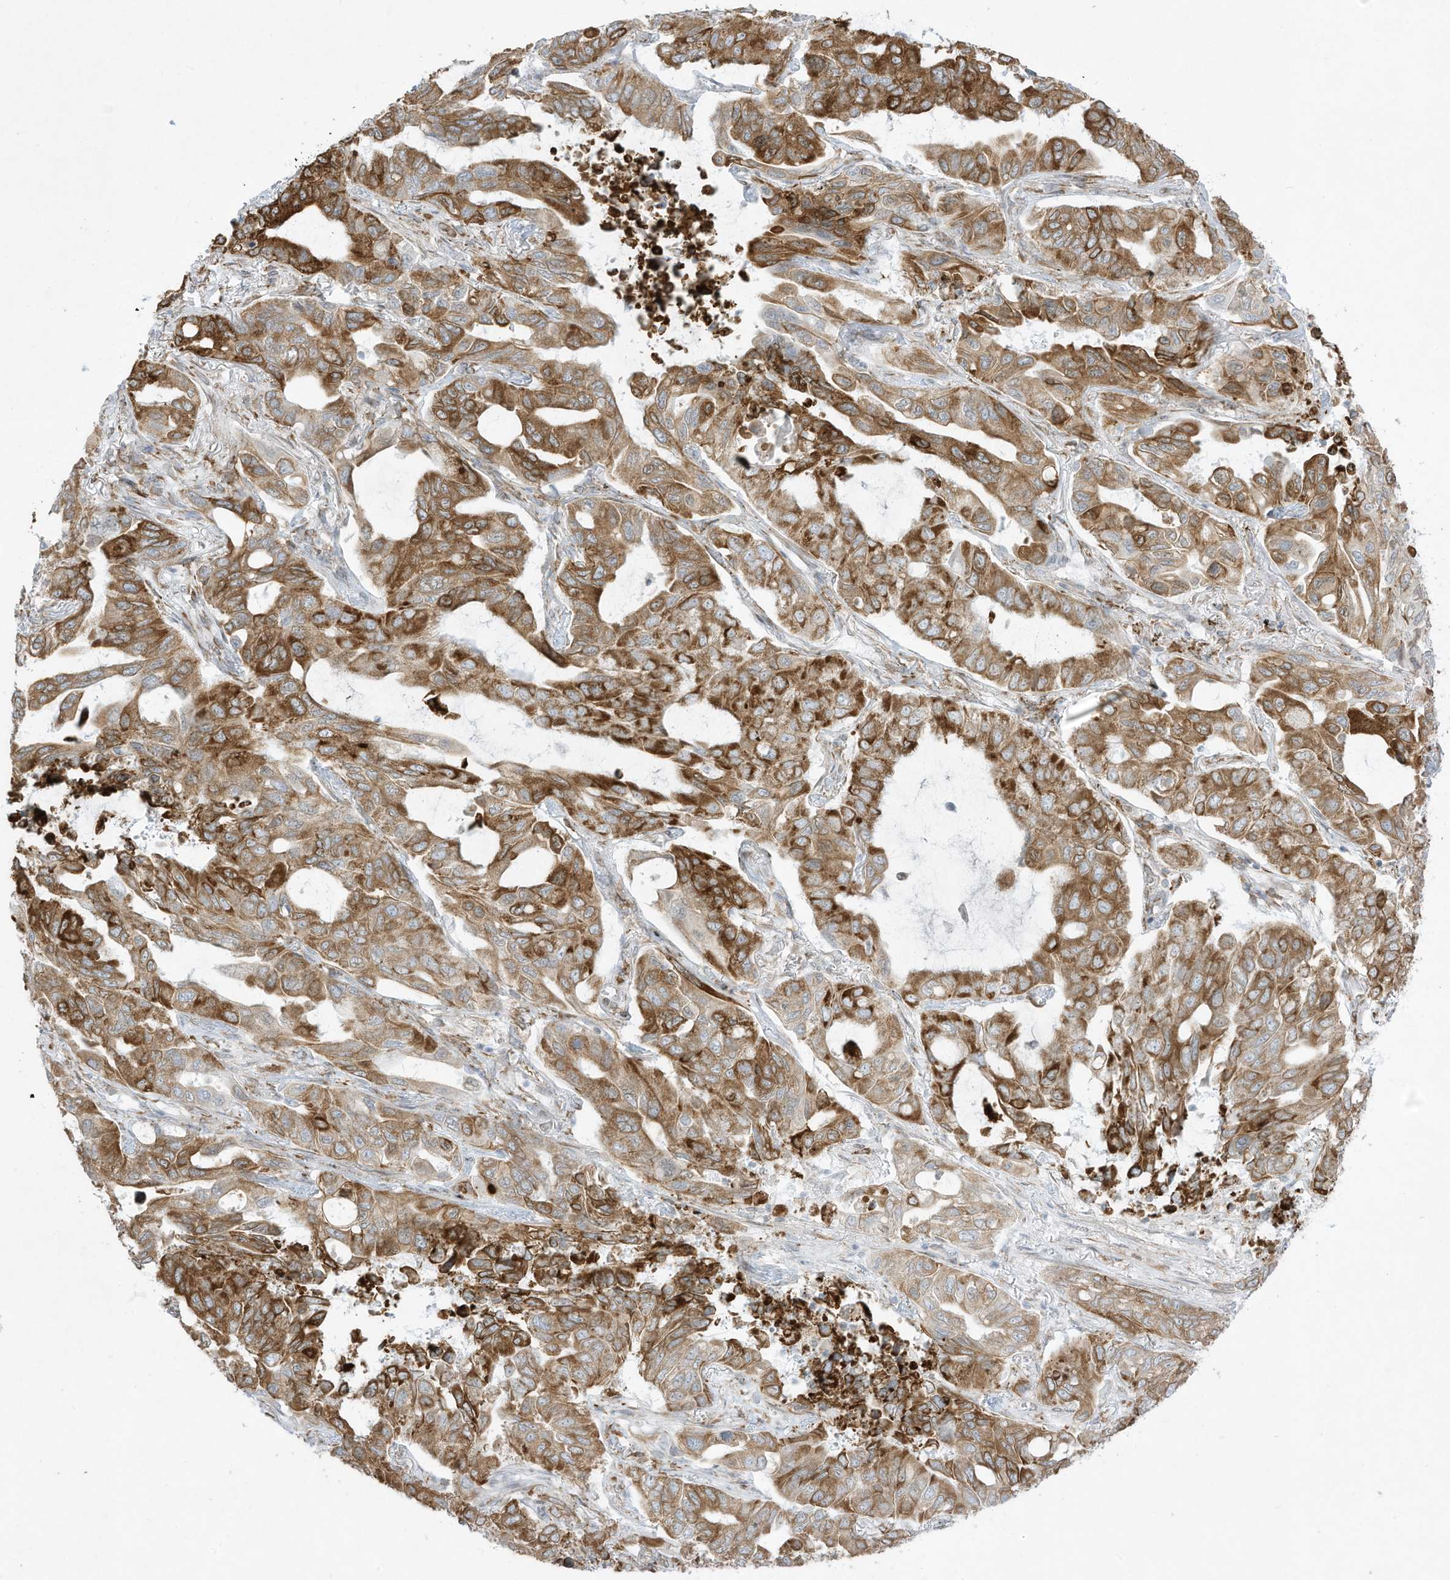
{"staining": {"intensity": "strong", "quantity": ">75%", "location": "cytoplasmic/membranous"}, "tissue": "lung cancer", "cell_type": "Tumor cells", "image_type": "cancer", "snomed": [{"axis": "morphology", "description": "Adenocarcinoma, NOS"}, {"axis": "topography", "description": "Lung"}], "caption": "Immunohistochemistry (DAB) staining of human adenocarcinoma (lung) exhibits strong cytoplasmic/membranous protein positivity in approximately >75% of tumor cells. The protein is shown in brown color, while the nuclei are stained blue.", "gene": "PTK6", "patient": {"sex": "male", "age": 64}}